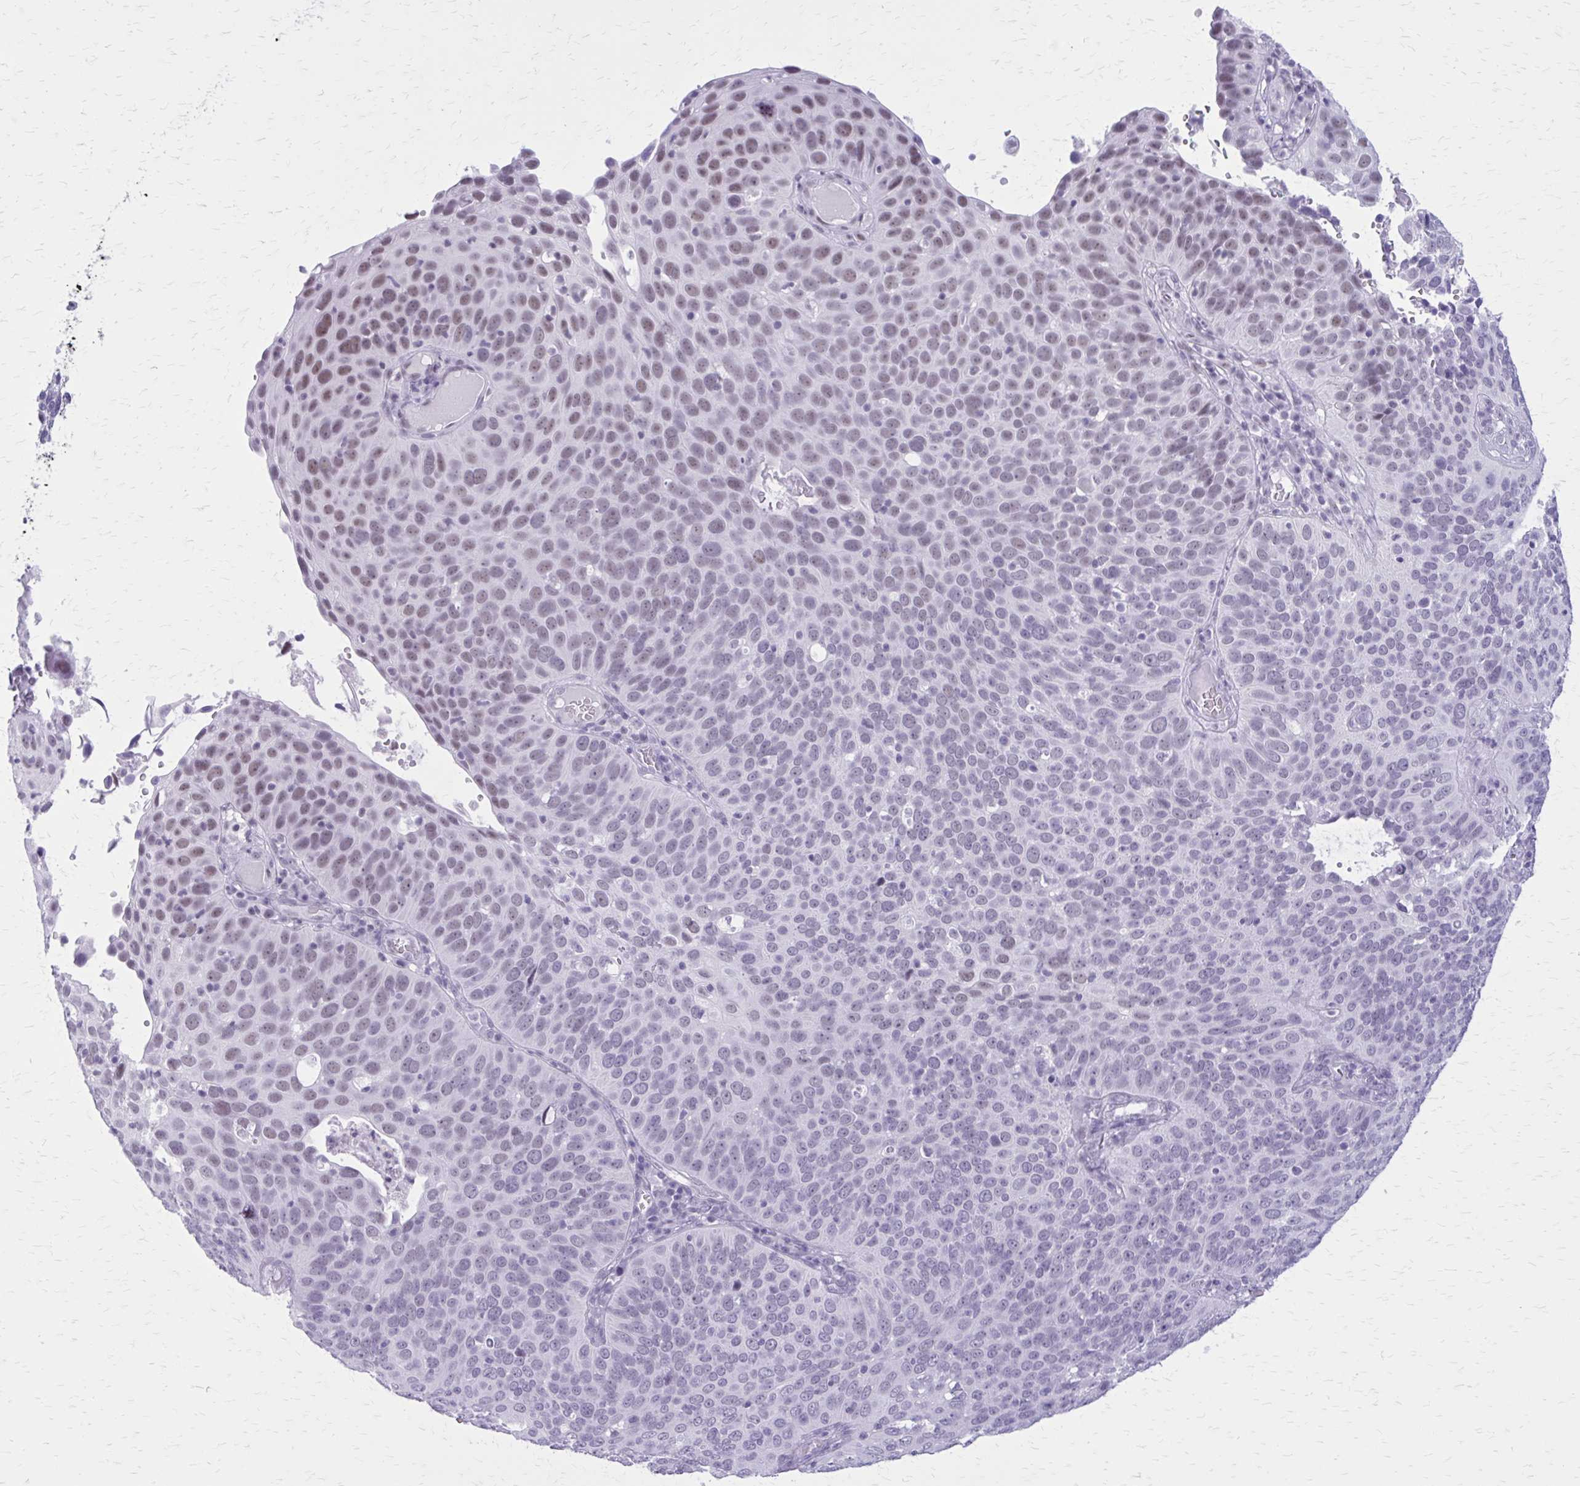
{"staining": {"intensity": "moderate", "quantity": "<25%", "location": "nuclear"}, "tissue": "cervical cancer", "cell_type": "Tumor cells", "image_type": "cancer", "snomed": [{"axis": "morphology", "description": "Squamous cell carcinoma, NOS"}, {"axis": "topography", "description": "Cervix"}], "caption": "Brown immunohistochemical staining in cervical cancer reveals moderate nuclear expression in approximately <25% of tumor cells.", "gene": "GAD1", "patient": {"sex": "female", "age": 36}}